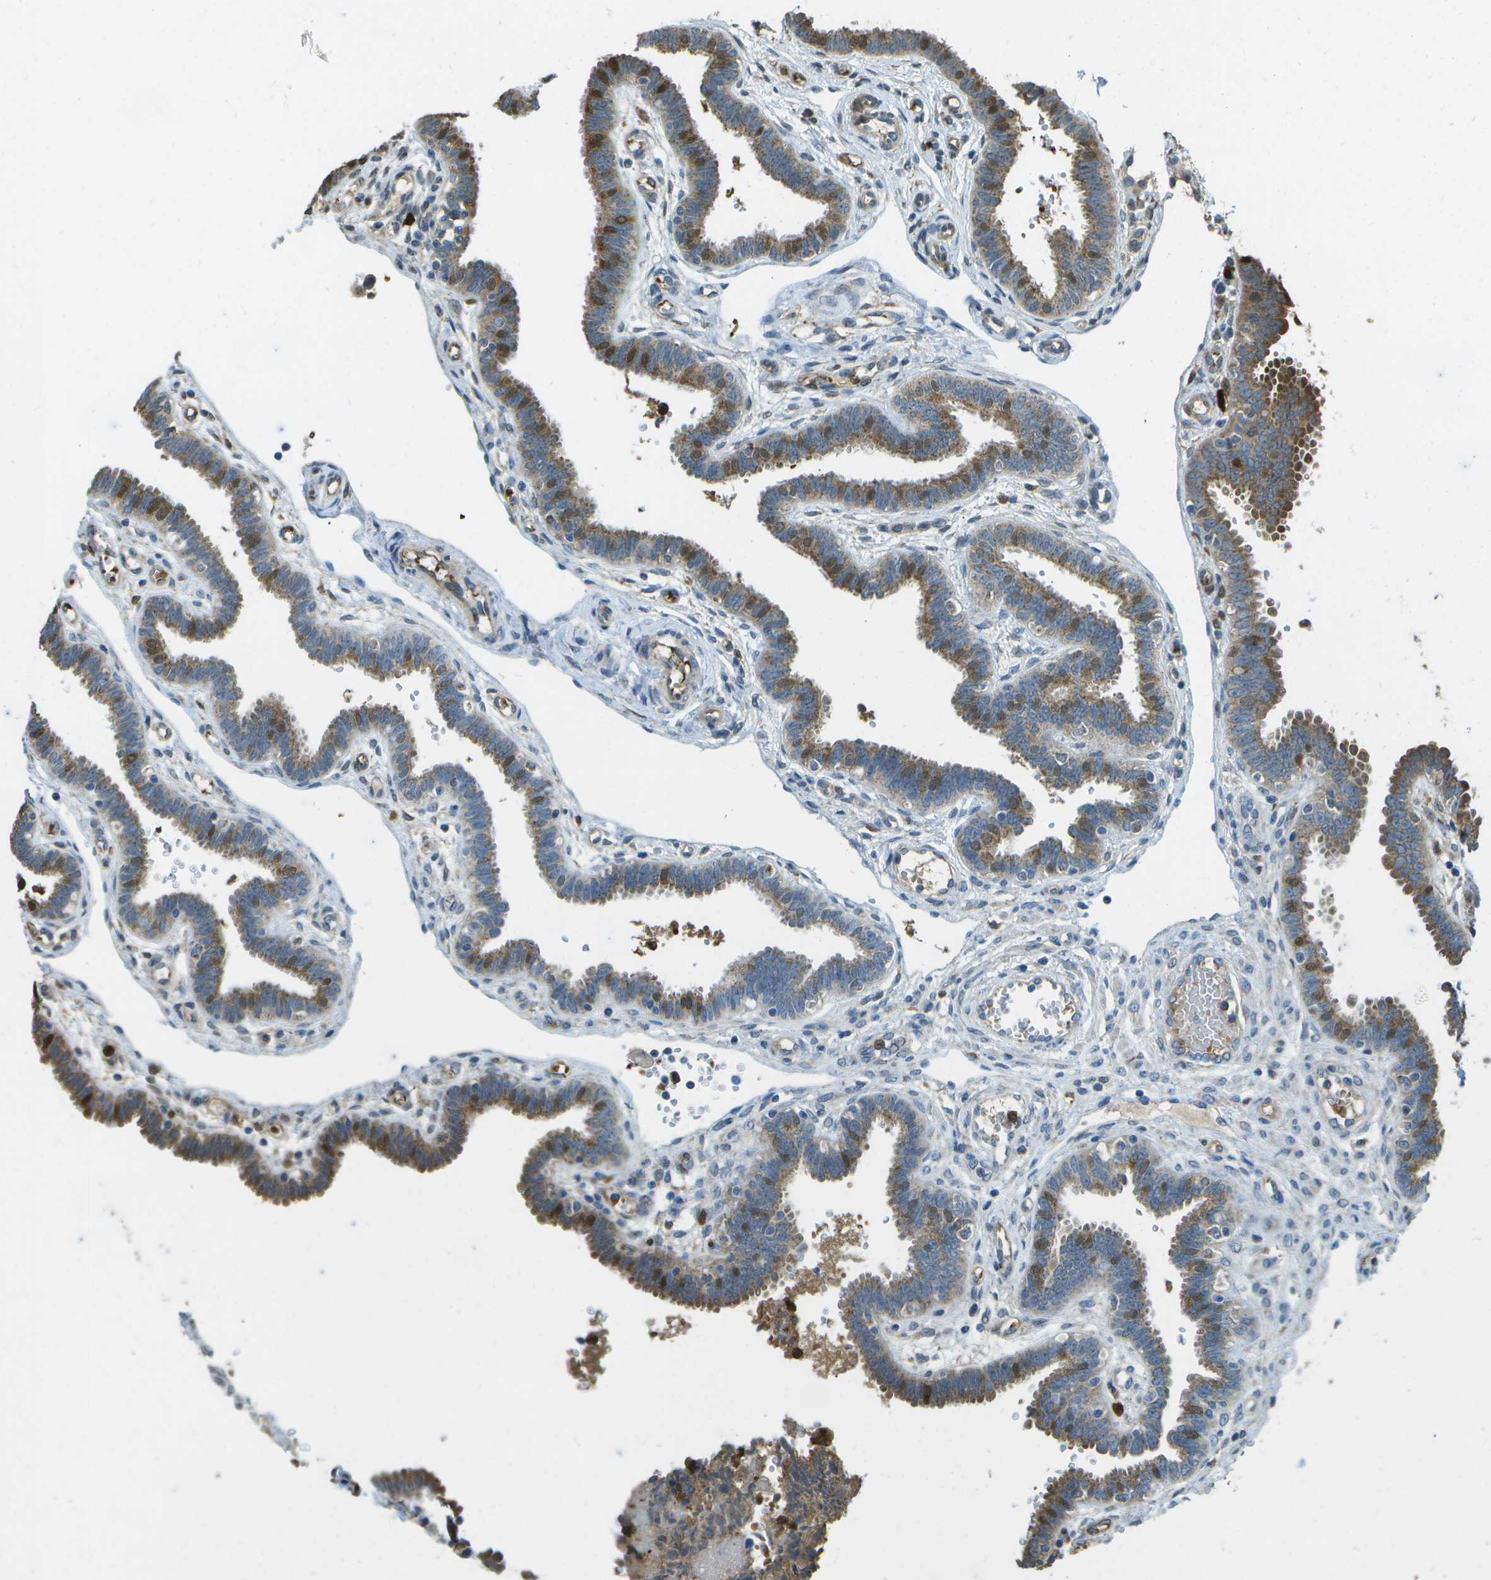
{"staining": {"intensity": "moderate", "quantity": "25%-75%", "location": "cytoplasmic/membranous"}, "tissue": "fallopian tube", "cell_type": "Glandular cells", "image_type": "normal", "snomed": [{"axis": "morphology", "description": "Normal tissue, NOS"}, {"axis": "topography", "description": "Fallopian tube"}, {"axis": "topography", "description": "Placenta"}], "caption": "This is an image of immunohistochemistry (IHC) staining of benign fallopian tube, which shows moderate expression in the cytoplasmic/membranous of glandular cells.", "gene": "CACHD1", "patient": {"sex": "female", "age": 32}}